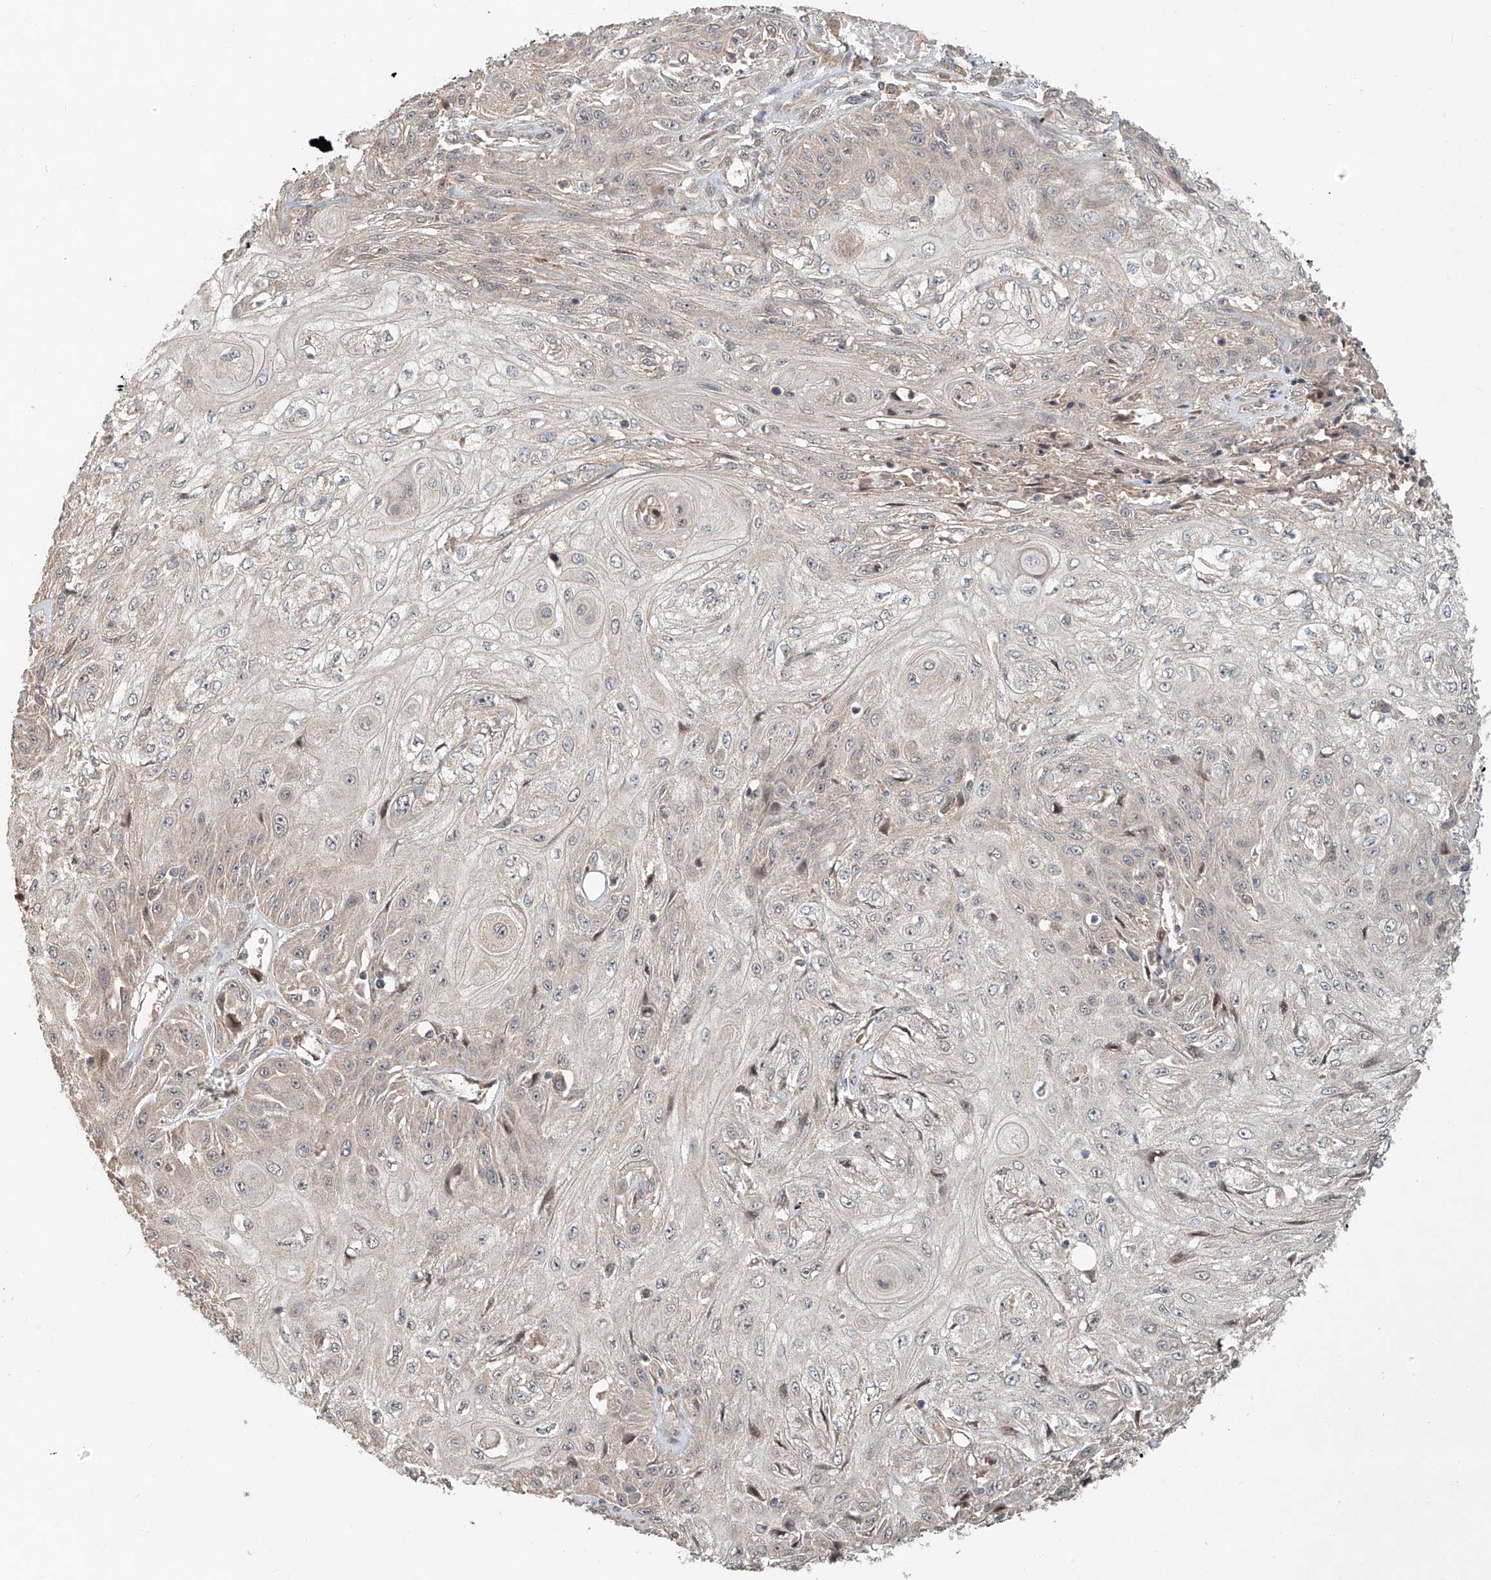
{"staining": {"intensity": "negative", "quantity": "none", "location": "none"}, "tissue": "skin cancer", "cell_type": "Tumor cells", "image_type": "cancer", "snomed": [{"axis": "morphology", "description": "Squamous cell carcinoma, NOS"}, {"axis": "morphology", "description": "Squamous cell carcinoma, metastatic, NOS"}, {"axis": "topography", "description": "Skin"}, {"axis": "topography", "description": "Lymph node"}], "caption": "This is an immunohistochemistry (IHC) histopathology image of human skin metastatic squamous cell carcinoma. There is no positivity in tumor cells.", "gene": "TMEM61", "patient": {"sex": "male", "age": 75}}